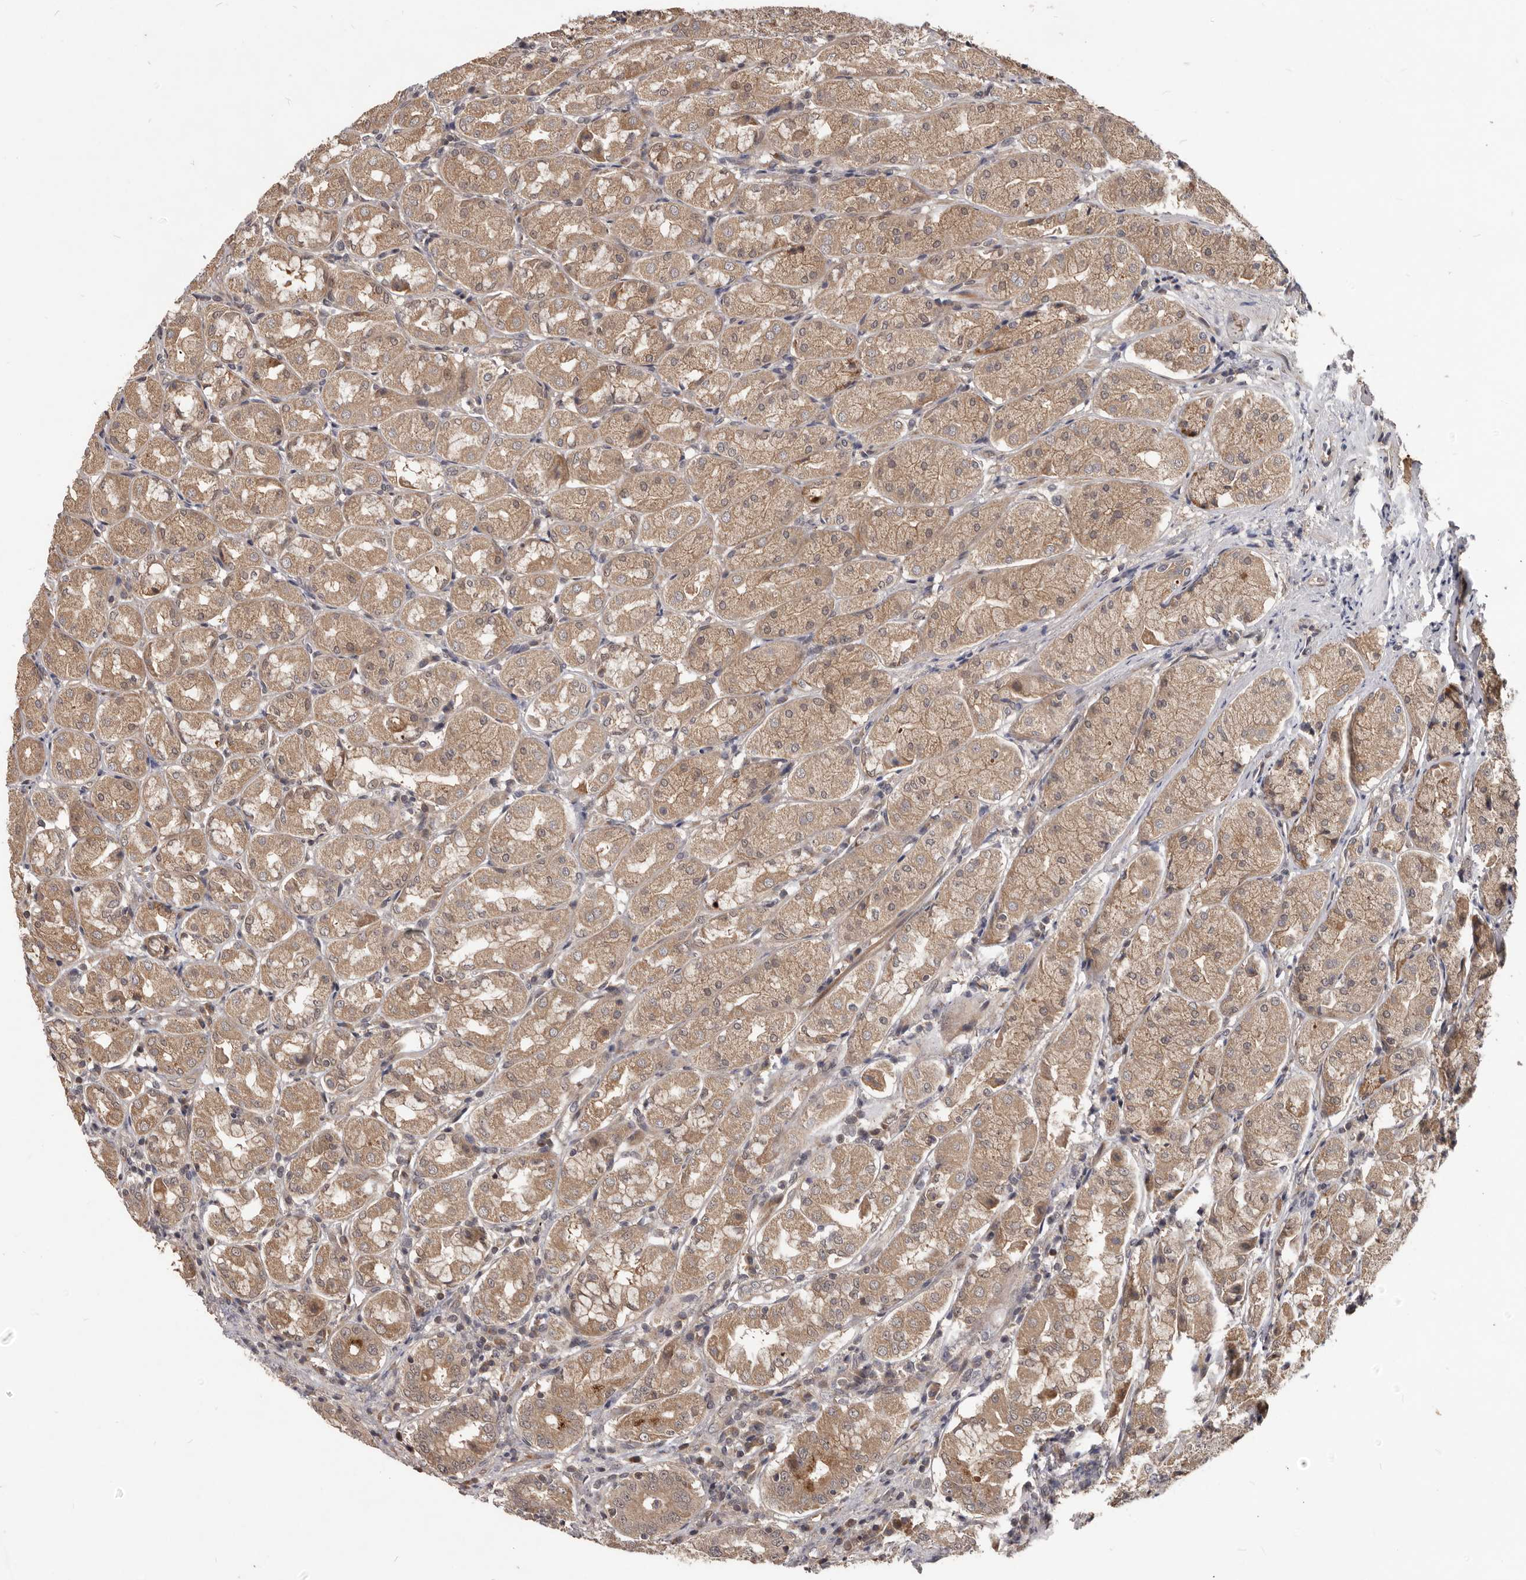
{"staining": {"intensity": "strong", "quantity": "25%-75%", "location": "cytoplasmic/membranous"}, "tissue": "stomach", "cell_type": "Glandular cells", "image_type": "normal", "snomed": [{"axis": "morphology", "description": "Normal tissue, NOS"}, {"axis": "topography", "description": "Stomach"}, {"axis": "topography", "description": "Stomach, lower"}], "caption": "Human stomach stained for a protein (brown) exhibits strong cytoplasmic/membranous positive staining in approximately 25%-75% of glandular cells.", "gene": "GABPB2", "patient": {"sex": "female", "age": 56}}